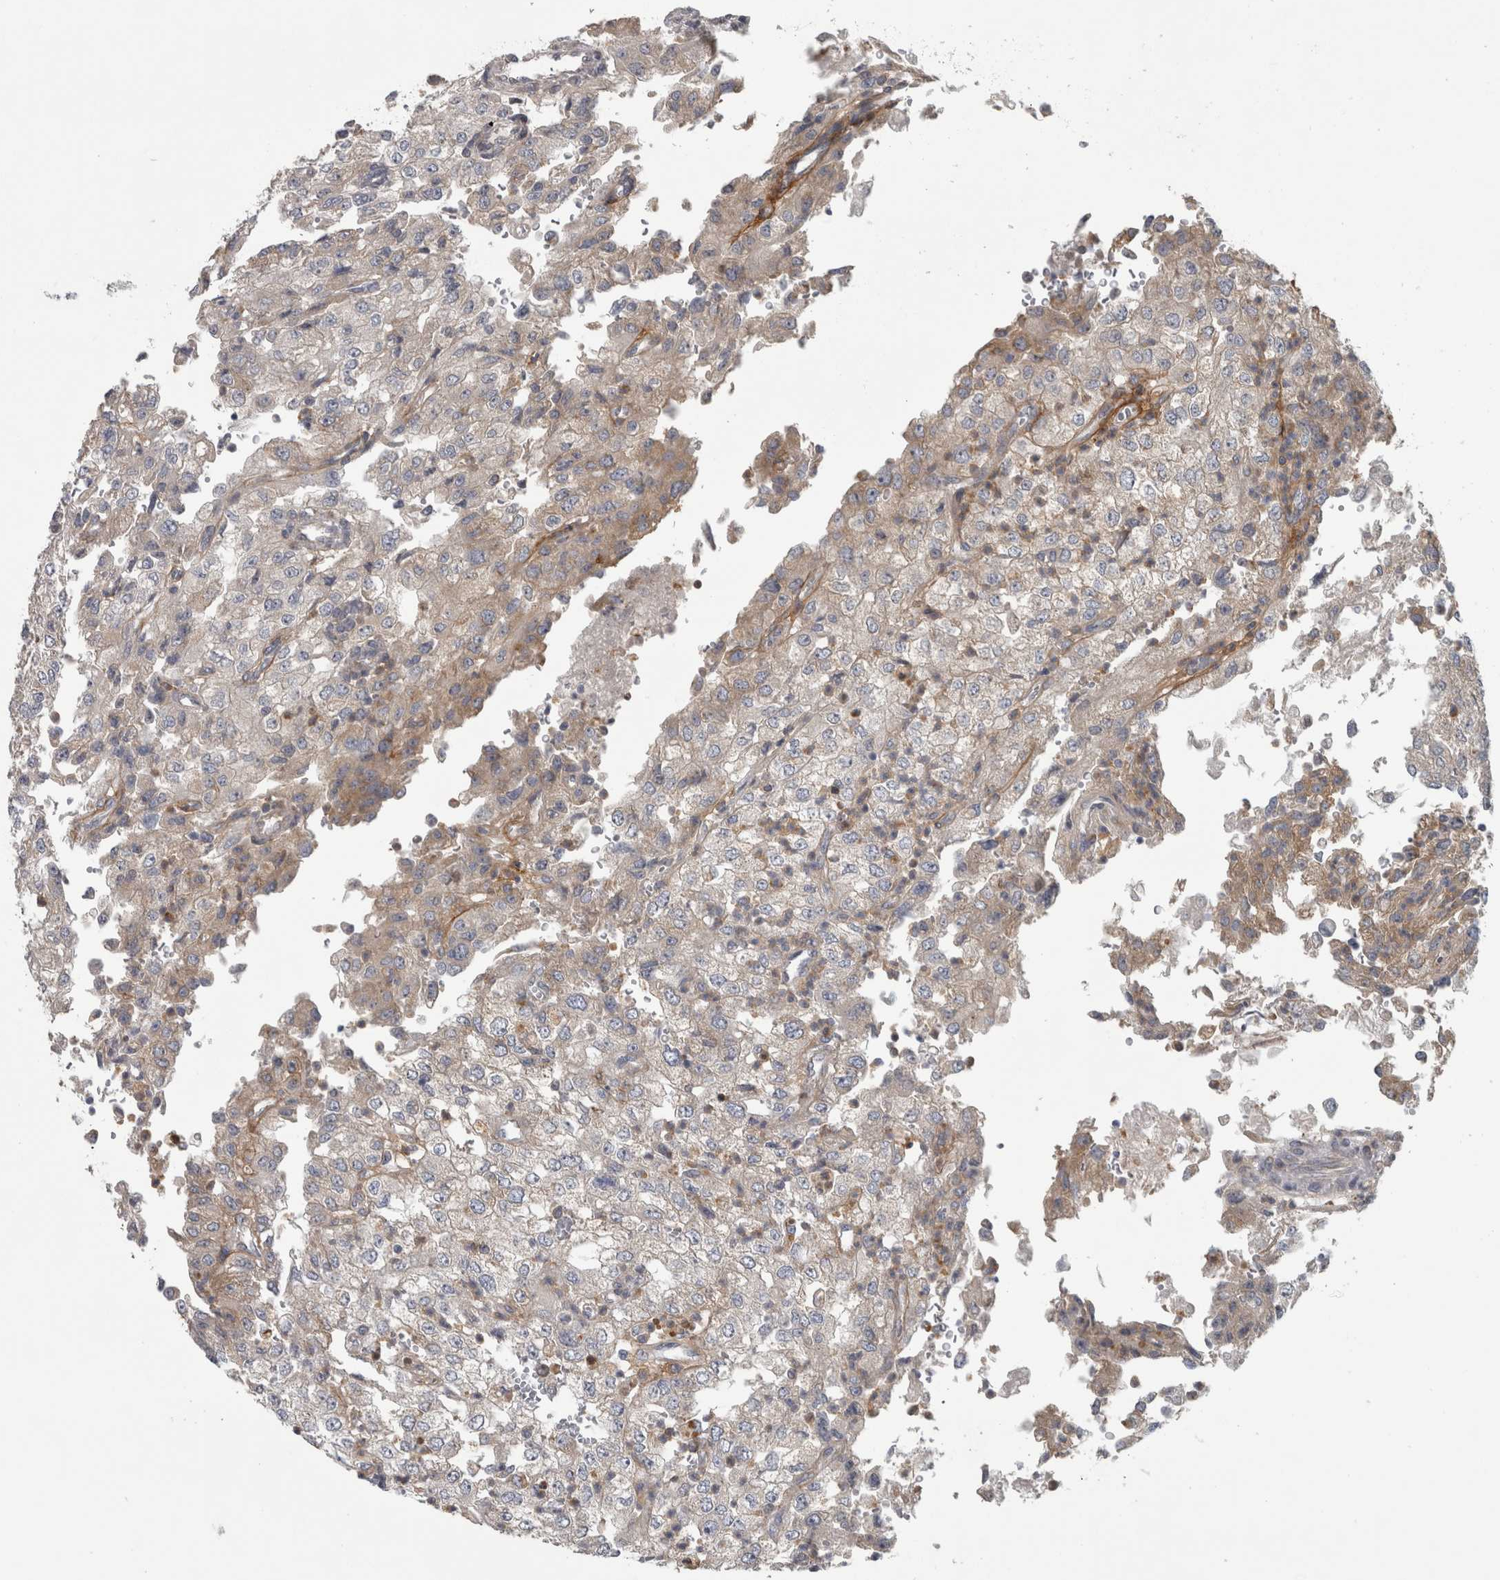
{"staining": {"intensity": "negative", "quantity": "none", "location": "none"}, "tissue": "renal cancer", "cell_type": "Tumor cells", "image_type": "cancer", "snomed": [{"axis": "morphology", "description": "Adenocarcinoma, NOS"}, {"axis": "topography", "description": "Kidney"}], "caption": "This histopathology image is of renal adenocarcinoma stained with immunohistochemistry (IHC) to label a protein in brown with the nuclei are counter-stained blue. There is no positivity in tumor cells.", "gene": "ATXN2", "patient": {"sex": "female", "age": 54}}